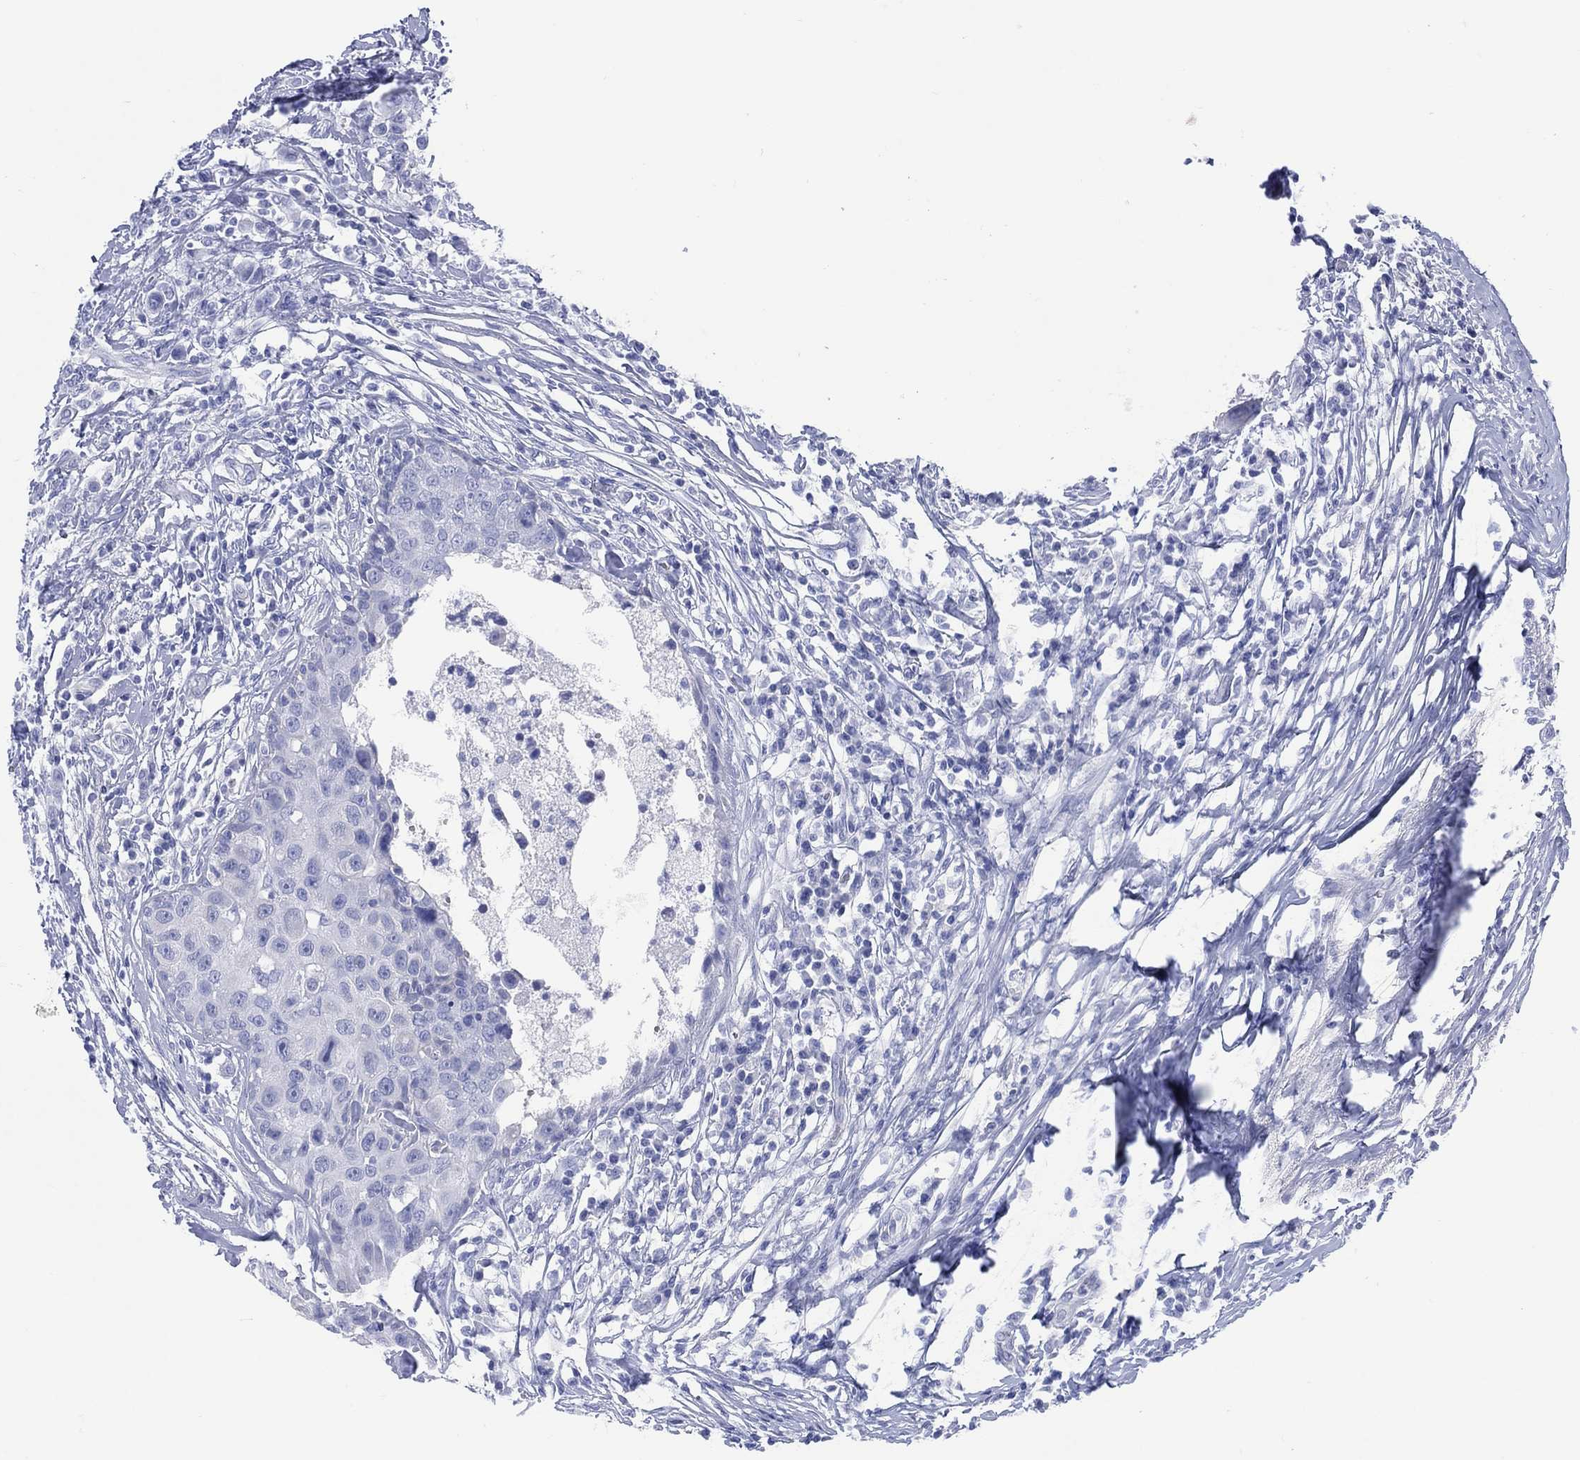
{"staining": {"intensity": "negative", "quantity": "none", "location": "none"}, "tissue": "breast cancer", "cell_type": "Tumor cells", "image_type": "cancer", "snomed": [{"axis": "morphology", "description": "Duct carcinoma"}, {"axis": "topography", "description": "Breast"}], "caption": "An IHC photomicrograph of breast cancer is shown. There is no staining in tumor cells of breast cancer.", "gene": "LRRD1", "patient": {"sex": "female", "age": 27}}